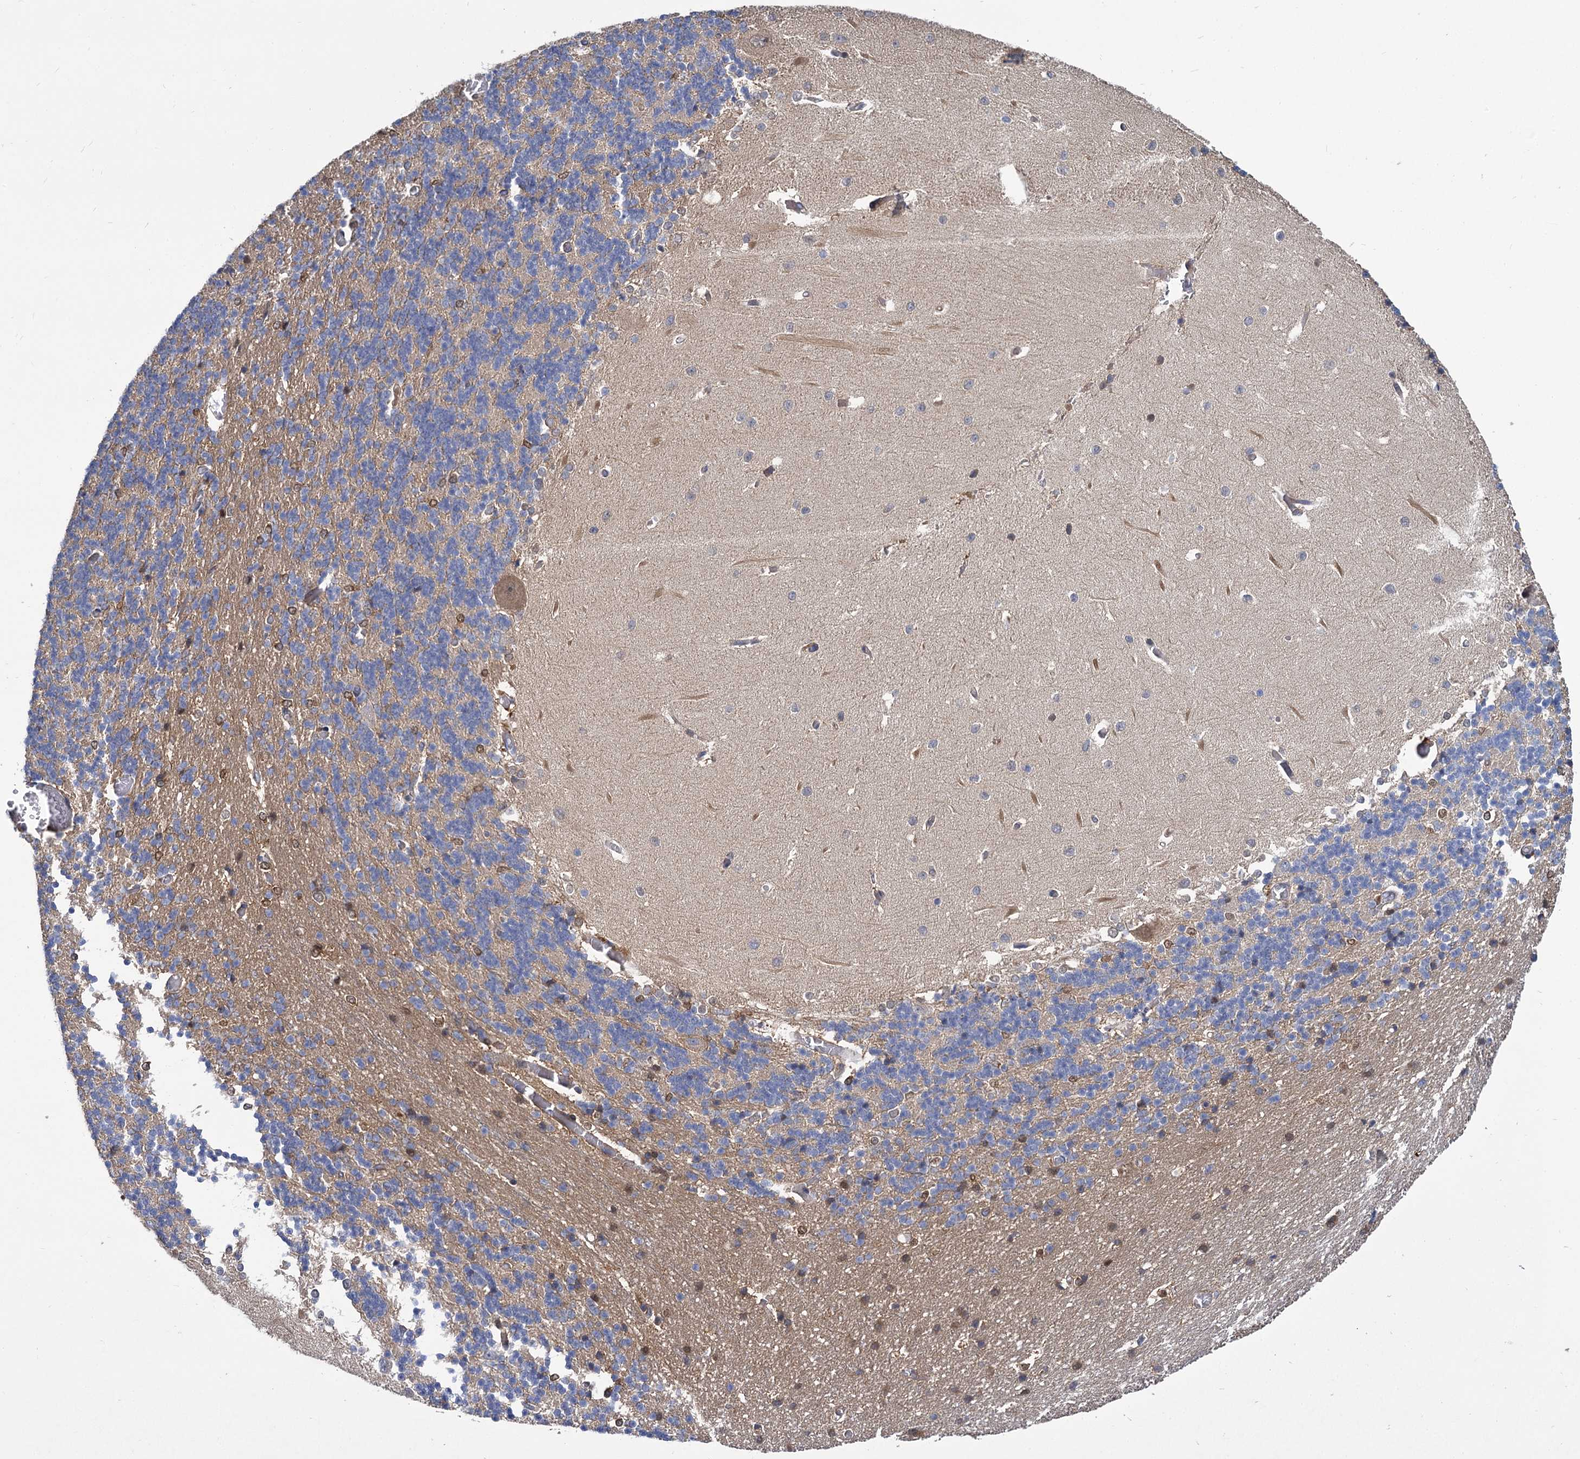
{"staining": {"intensity": "moderate", "quantity": "<25%", "location": "cytoplasmic/membranous"}, "tissue": "cerebellum", "cell_type": "Cells in granular layer", "image_type": "normal", "snomed": [{"axis": "morphology", "description": "Normal tissue, NOS"}, {"axis": "topography", "description": "Cerebellum"}], "caption": "Cerebellum stained for a protein (brown) shows moderate cytoplasmic/membranous positive expression in approximately <25% of cells in granular layer.", "gene": "GCLC", "patient": {"sex": "male", "age": 37}}